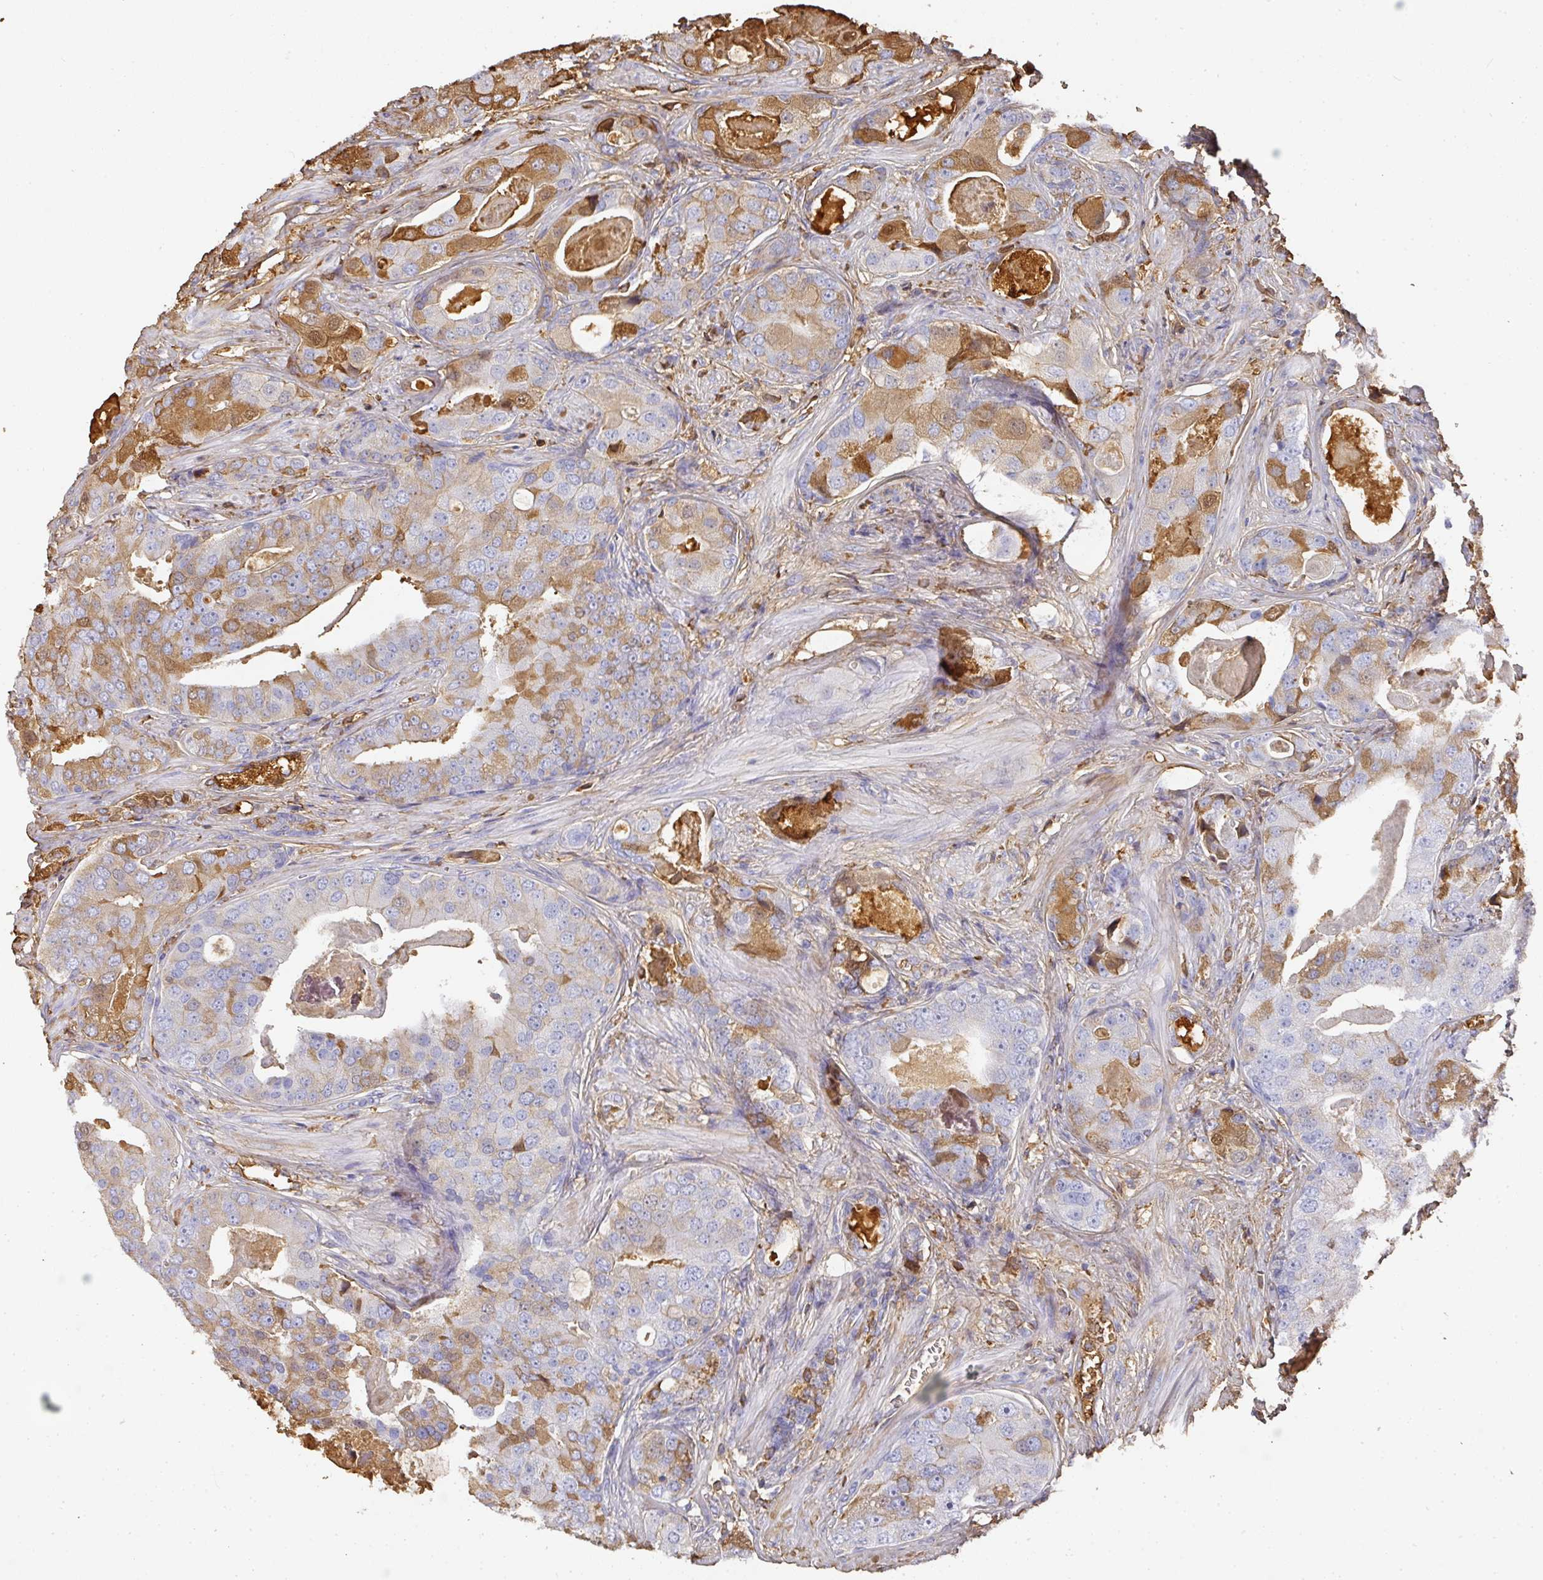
{"staining": {"intensity": "strong", "quantity": "<25%", "location": "cytoplasmic/membranous"}, "tissue": "prostate cancer", "cell_type": "Tumor cells", "image_type": "cancer", "snomed": [{"axis": "morphology", "description": "Adenocarcinoma, High grade"}, {"axis": "topography", "description": "Prostate"}], "caption": "A brown stain labels strong cytoplasmic/membranous positivity of a protein in human prostate cancer tumor cells.", "gene": "ALB", "patient": {"sex": "male", "age": 71}}